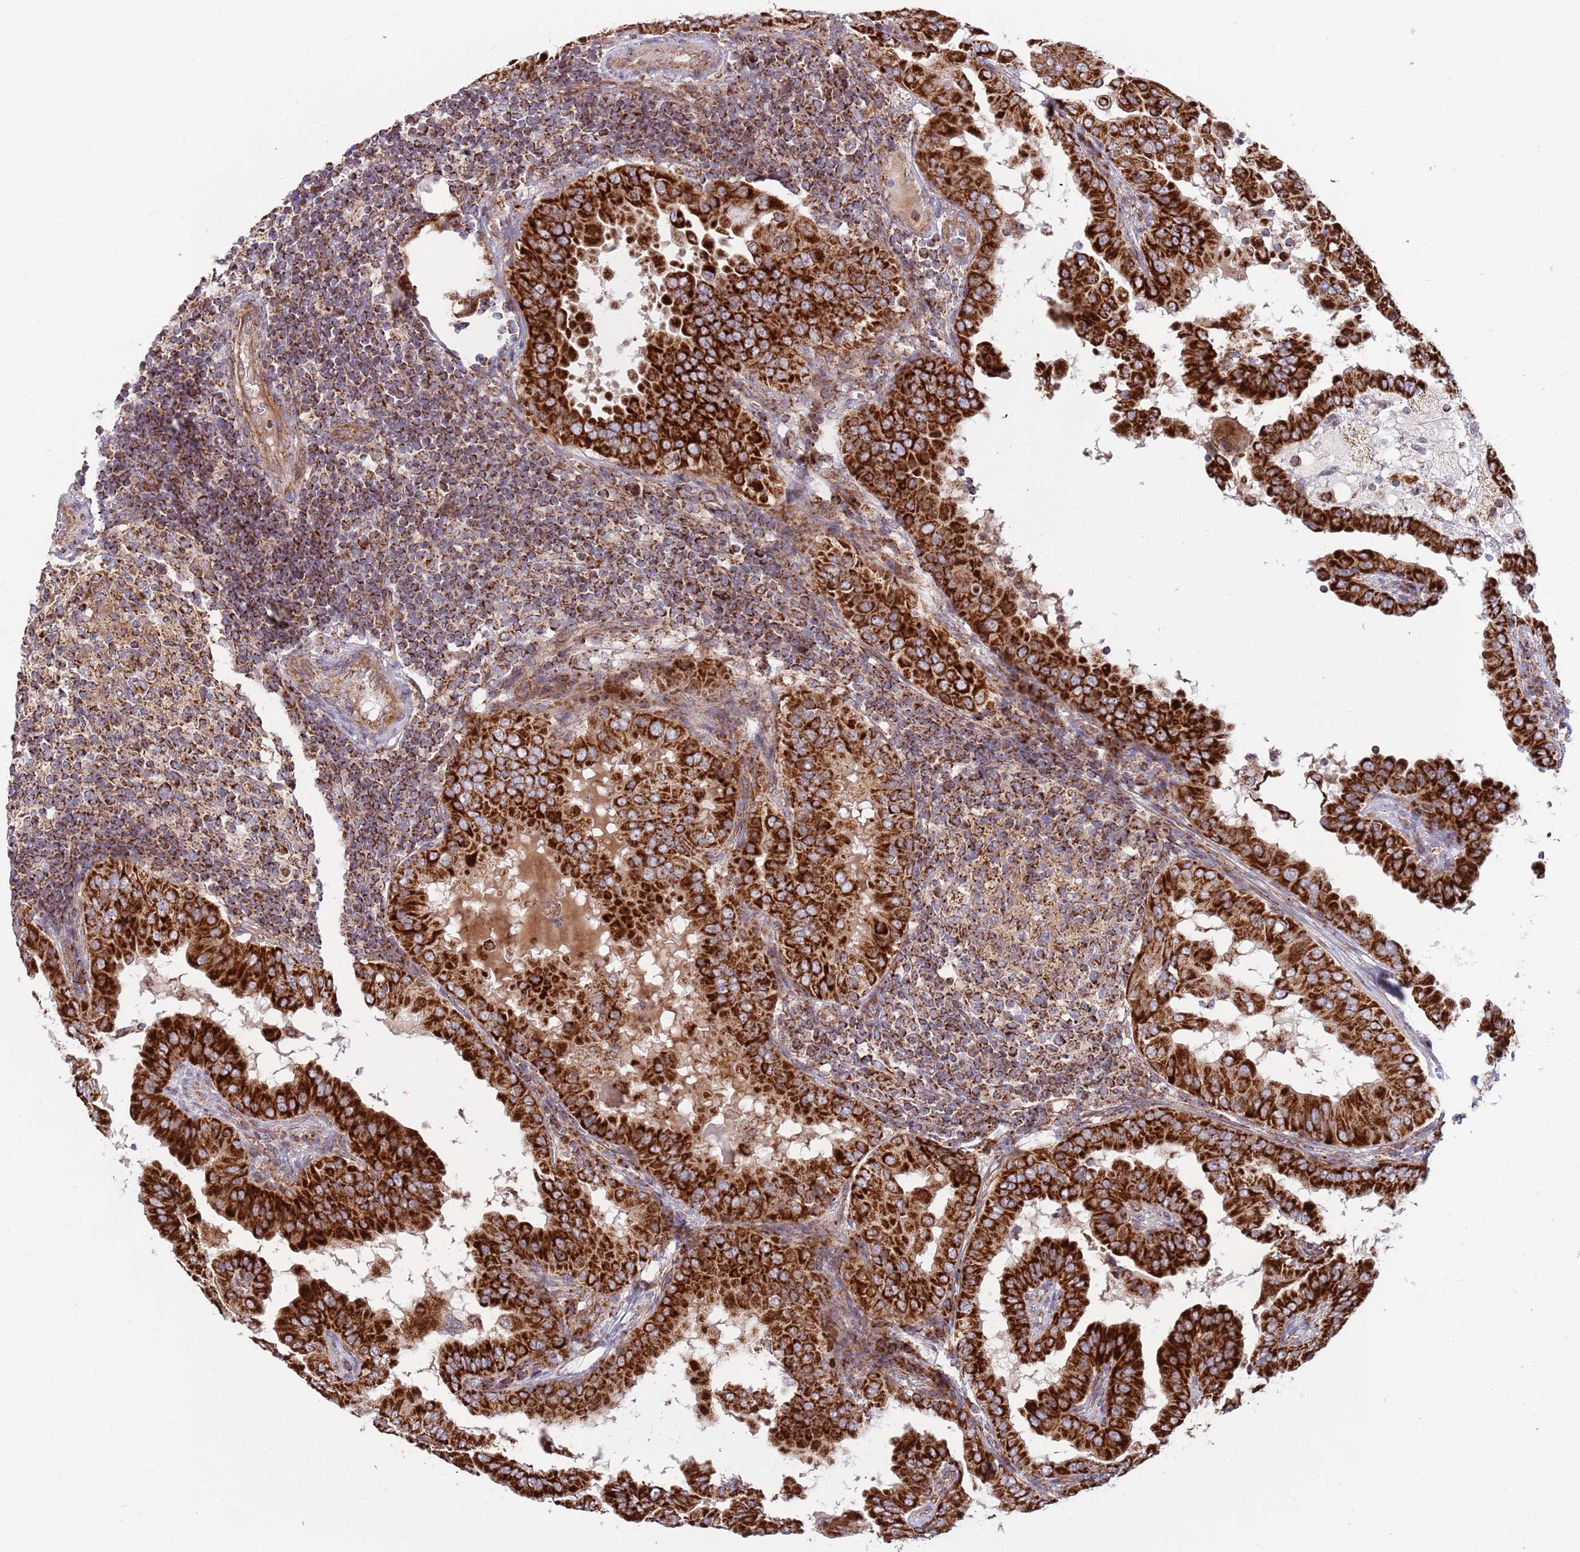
{"staining": {"intensity": "strong", "quantity": ">75%", "location": "cytoplasmic/membranous"}, "tissue": "thyroid cancer", "cell_type": "Tumor cells", "image_type": "cancer", "snomed": [{"axis": "morphology", "description": "Papillary adenocarcinoma, NOS"}, {"axis": "topography", "description": "Thyroid gland"}], "caption": "A photomicrograph of human thyroid cancer (papillary adenocarcinoma) stained for a protein displays strong cytoplasmic/membranous brown staining in tumor cells.", "gene": "ATP5PD", "patient": {"sex": "male", "age": 33}}